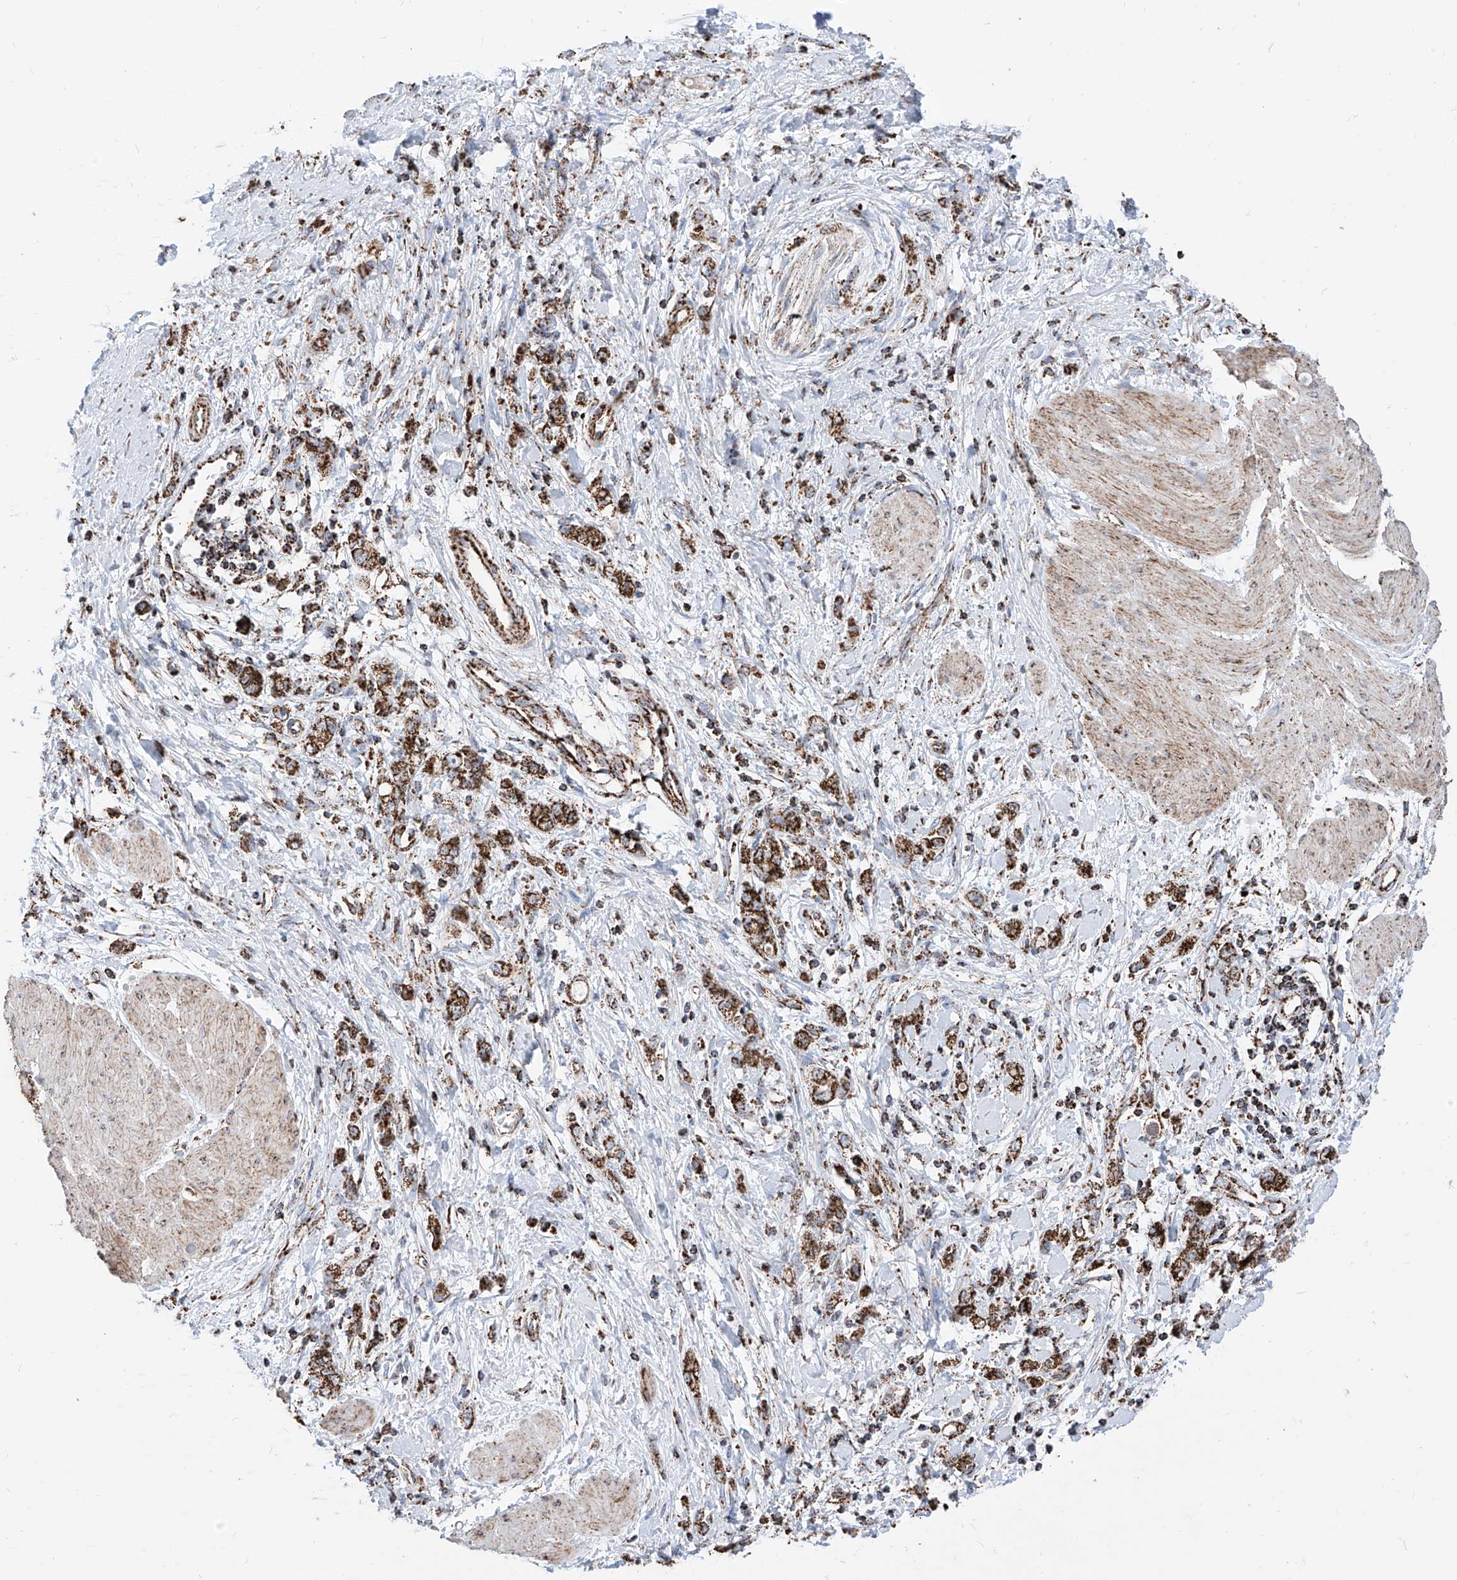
{"staining": {"intensity": "strong", "quantity": ">75%", "location": "cytoplasmic/membranous"}, "tissue": "stomach cancer", "cell_type": "Tumor cells", "image_type": "cancer", "snomed": [{"axis": "morphology", "description": "Adenocarcinoma, NOS"}, {"axis": "topography", "description": "Stomach"}], "caption": "A micrograph of human stomach cancer (adenocarcinoma) stained for a protein reveals strong cytoplasmic/membranous brown staining in tumor cells.", "gene": "COX5B", "patient": {"sex": "female", "age": 76}}